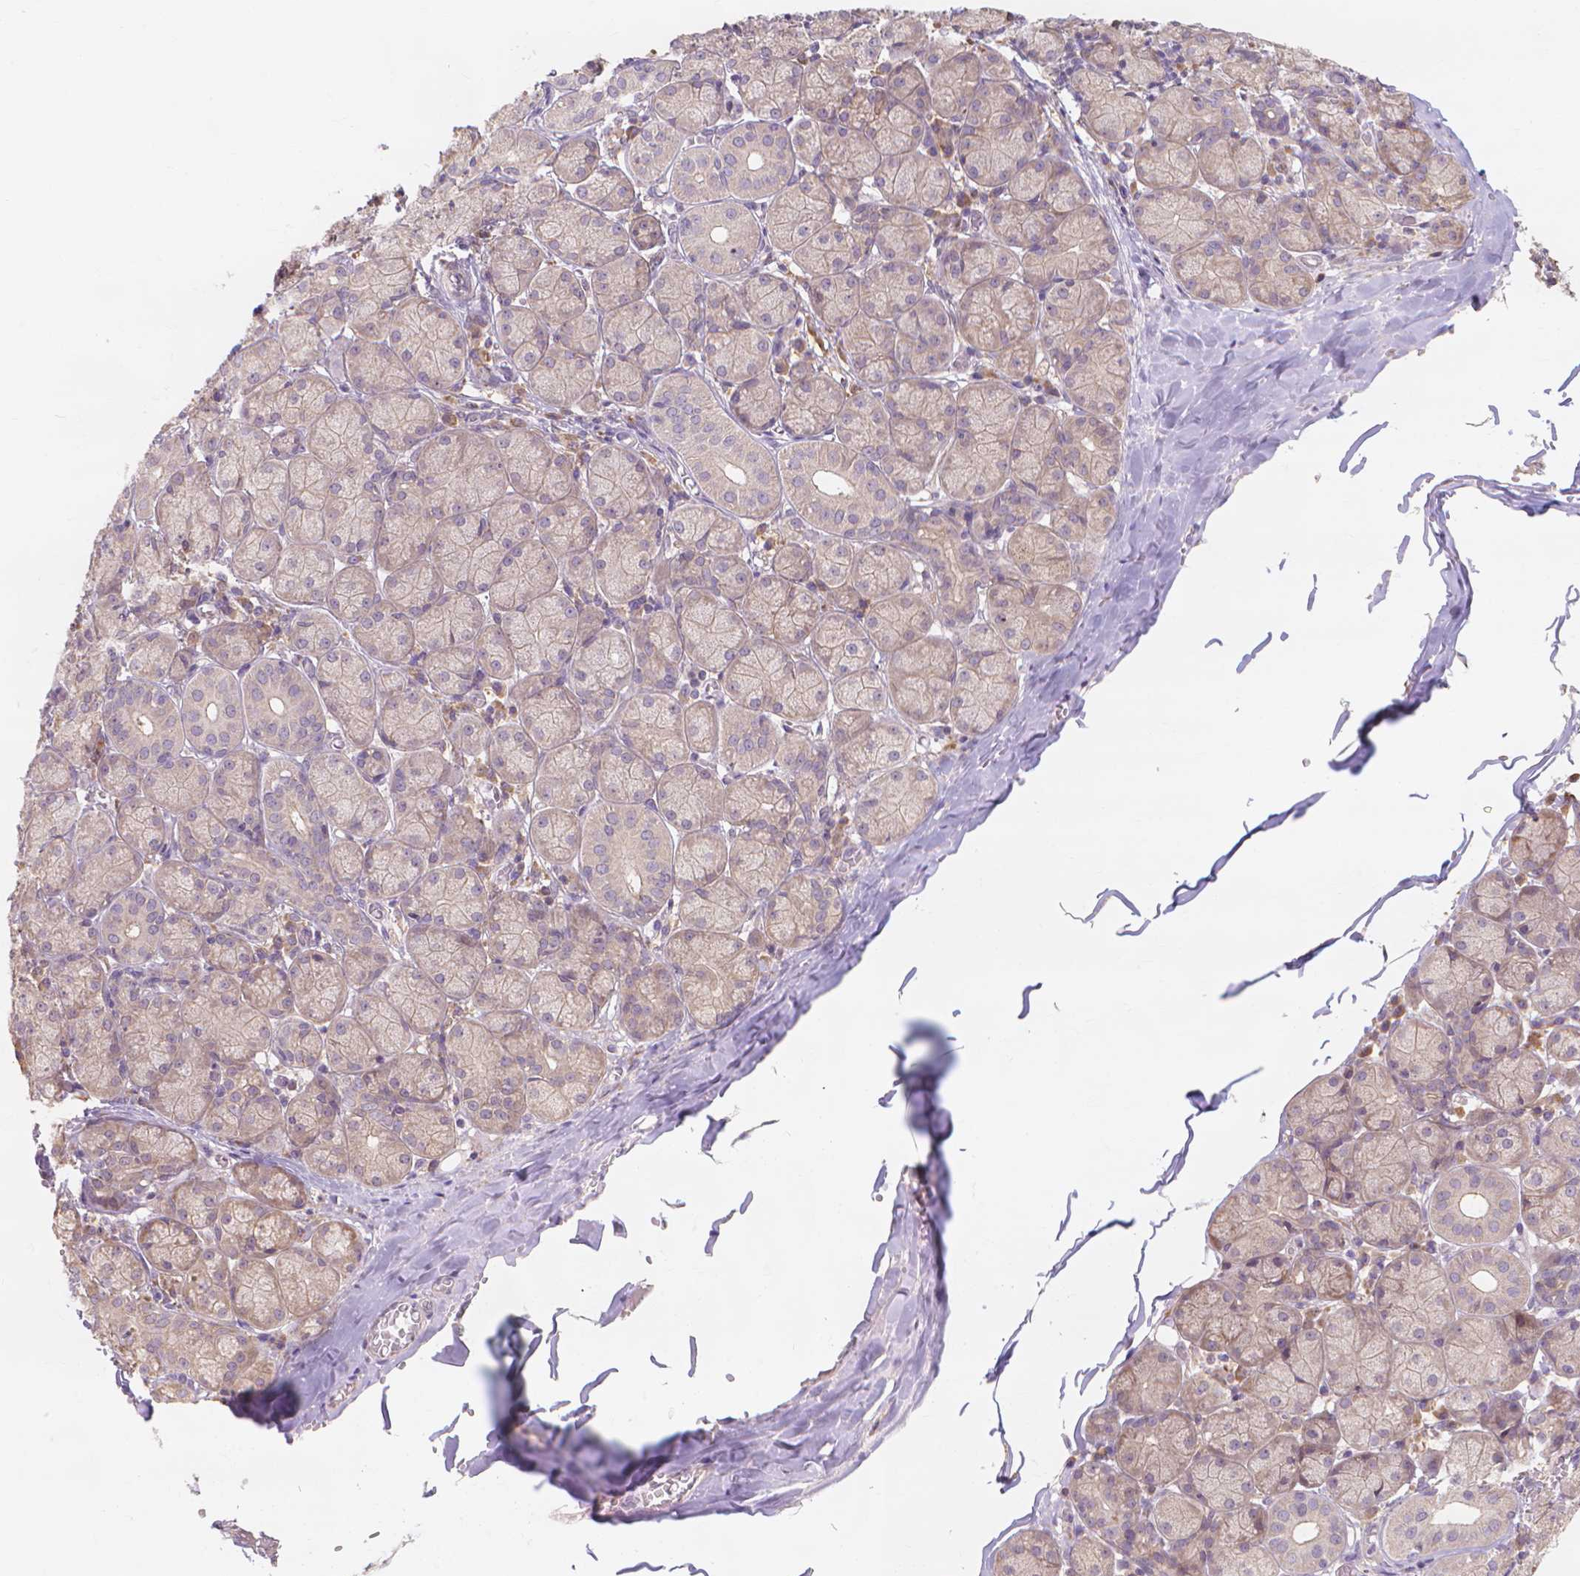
{"staining": {"intensity": "moderate", "quantity": ">75%", "location": "cytoplasmic/membranous"}, "tissue": "salivary gland", "cell_type": "Glandular cells", "image_type": "normal", "snomed": [{"axis": "morphology", "description": "Normal tissue, NOS"}, {"axis": "topography", "description": "Salivary gland"}, {"axis": "topography", "description": "Peripheral nerve tissue"}], "caption": "This photomicrograph demonstrates unremarkable salivary gland stained with immunohistochemistry to label a protein in brown. The cytoplasmic/membranous of glandular cells show moderate positivity for the protein. Nuclei are counter-stained blue.", "gene": "TAB2", "patient": {"sex": "female", "age": 24}}